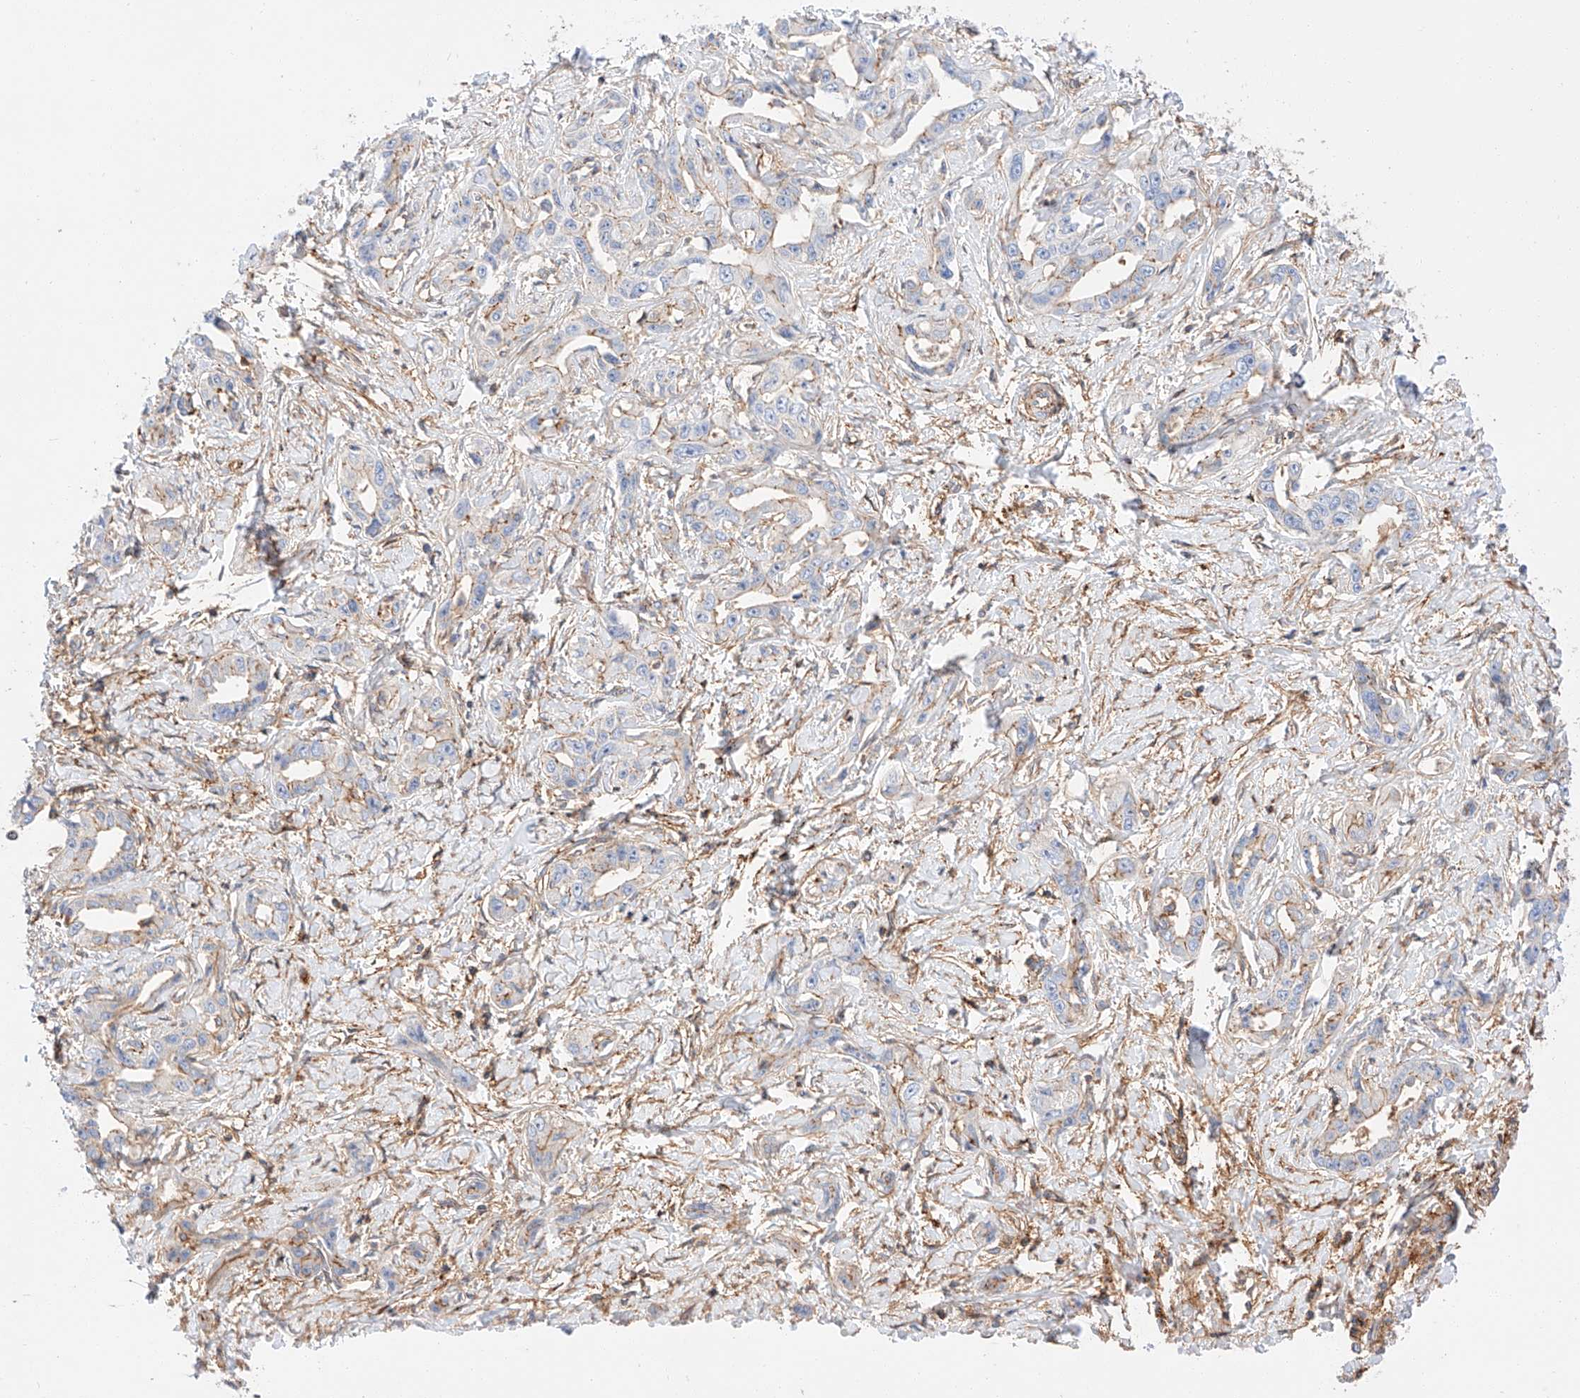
{"staining": {"intensity": "negative", "quantity": "none", "location": "none"}, "tissue": "liver cancer", "cell_type": "Tumor cells", "image_type": "cancer", "snomed": [{"axis": "morphology", "description": "Cholangiocarcinoma"}, {"axis": "topography", "description": "Liver"}], "caption": "DAB immunohistochemical staining of human liver cholangiocarcinoma exhibits no significant positivity in tumor cells.", "gene": "HAUS4", "patient": {"sex": "male", "age": 59}}